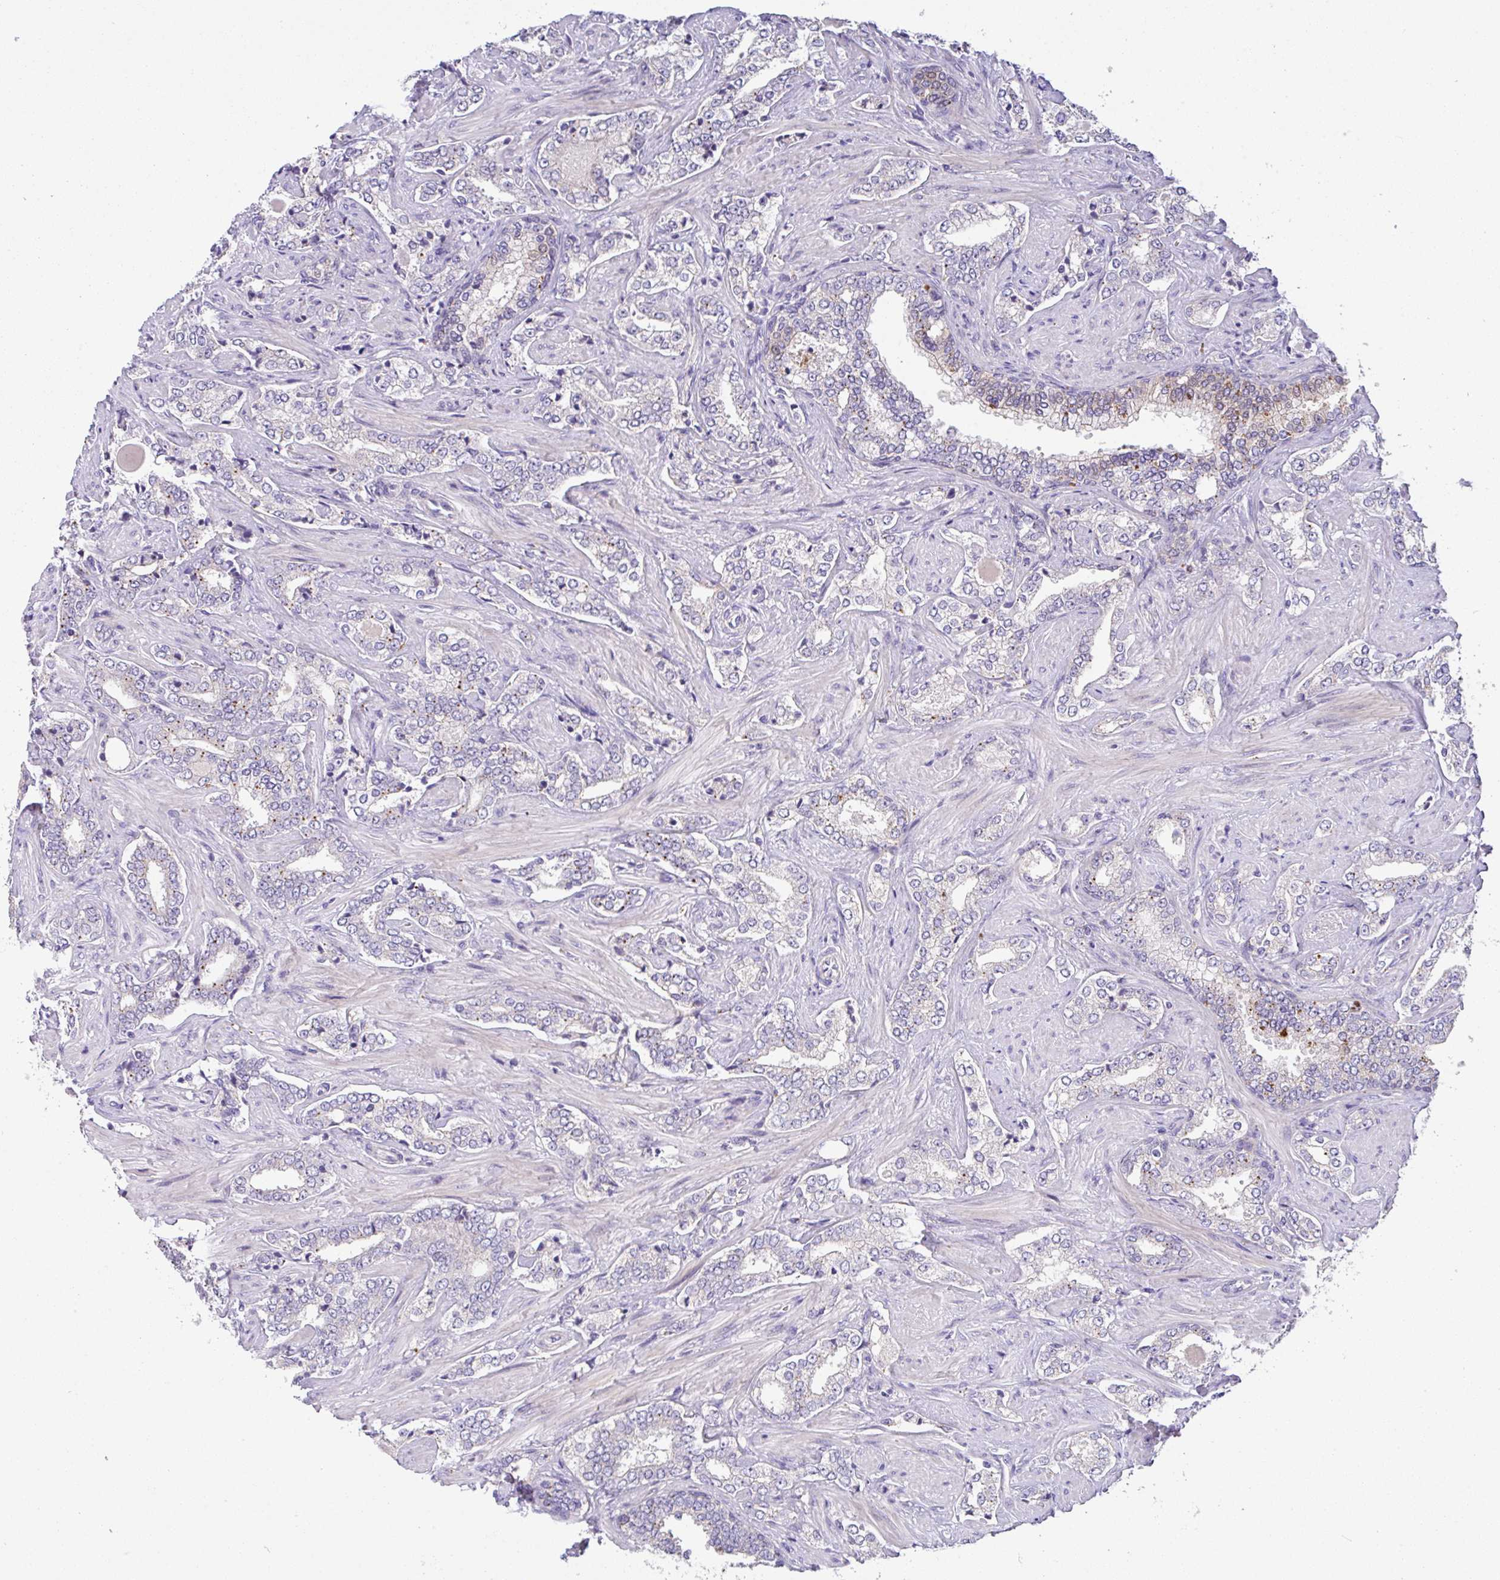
{"staining": {"intensity": "moderate", "quantity": "<25%", "location": "cytoplasmic/membranous"}, "tissue": "prostate cancer", "cell_type": "Tumor cells", "image_type": "cancer", "snomed": [{"axis": "morphology", "description": "Adenocarcinoma, High grade"}, {"axis": "topography", "description": "Prostate"}], "caption": "Approximately <25% of tumor cells in prostate cancer exhibit moderate cytoplasmic/membranous protein expression as visualized by brown immunohistochemical staining.", "gene": "EPN3", "patient": {"sex": "male", "age": 60}}